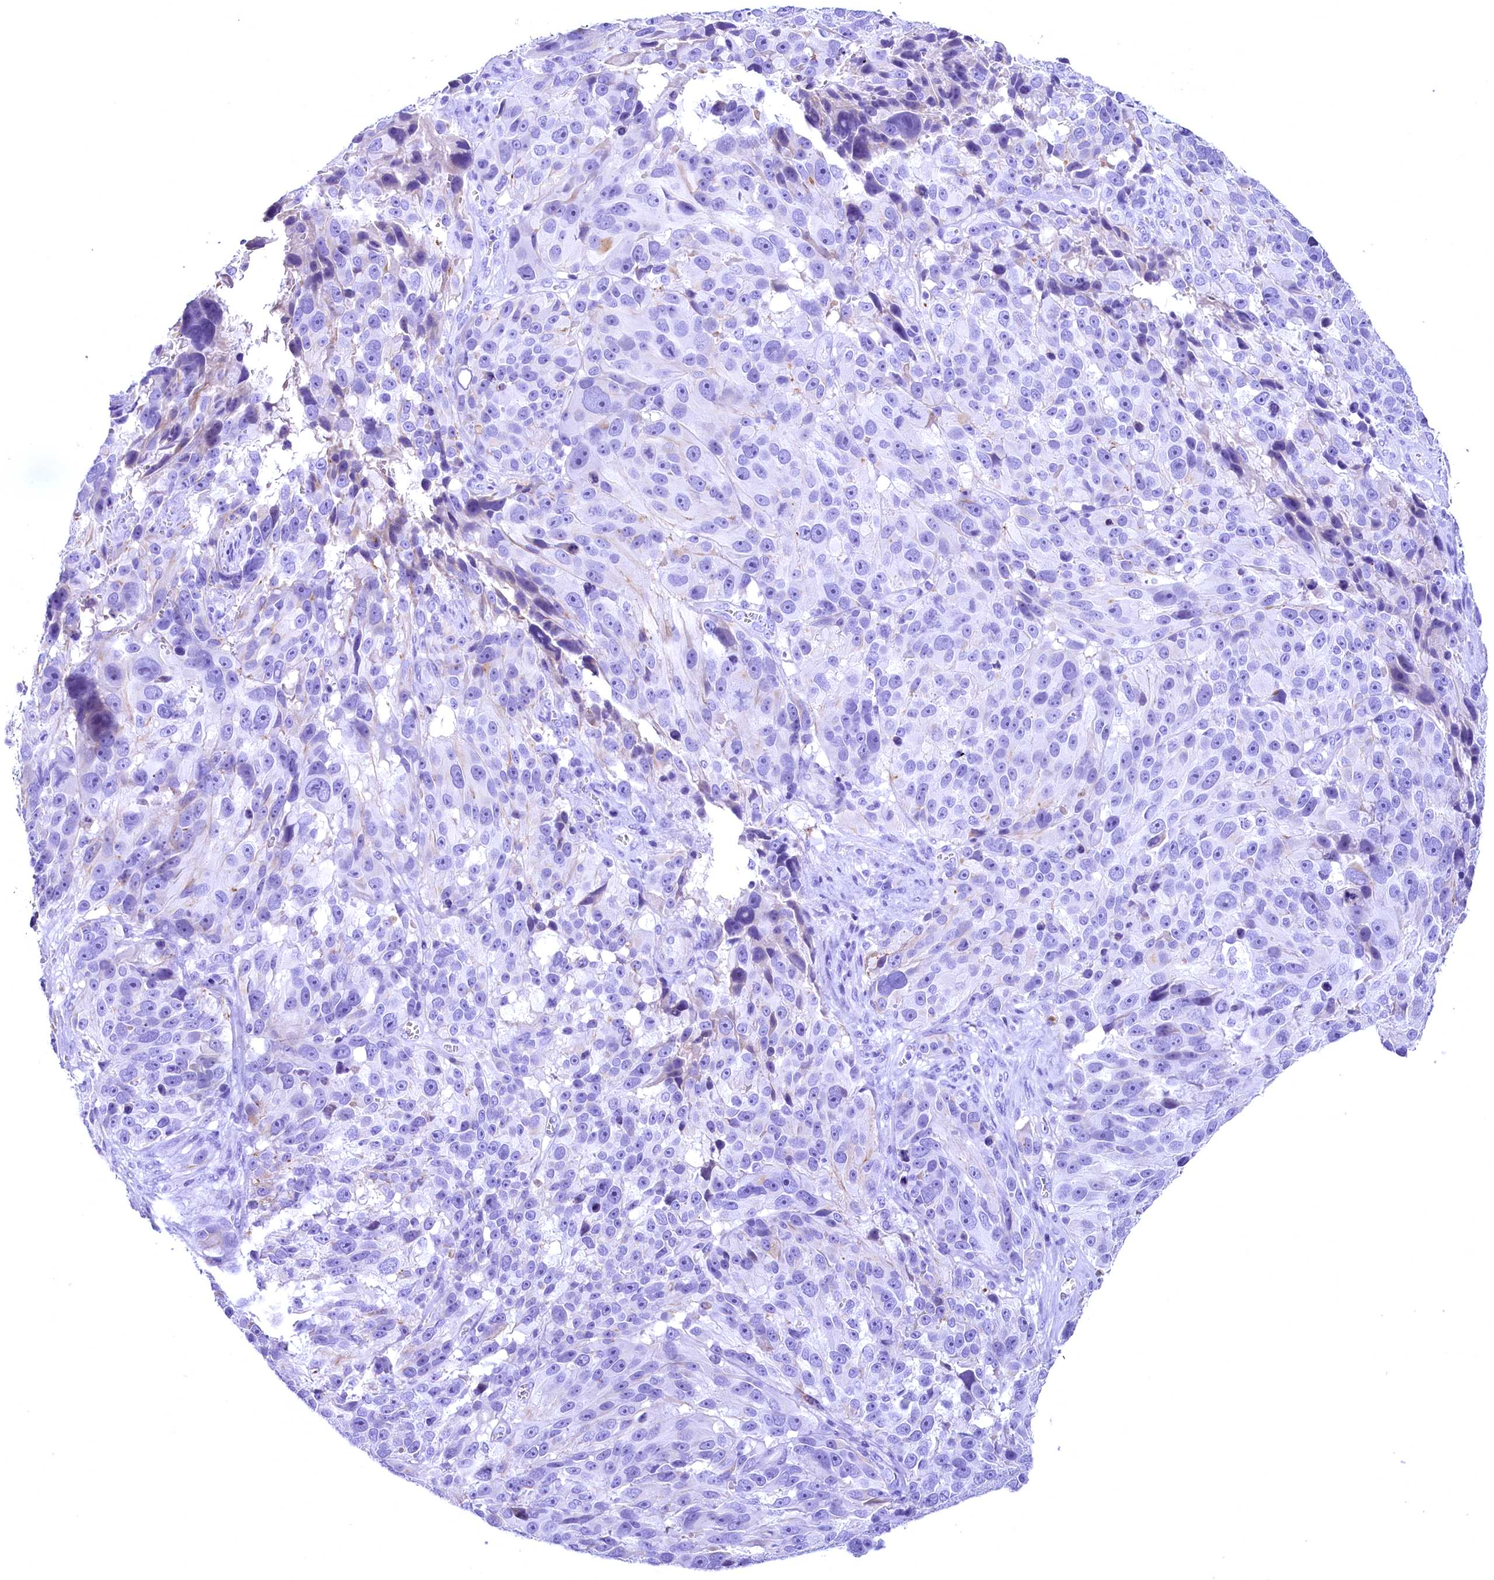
{"staining": {"intensity": "negative", "quantity": "none", "location": "none"}, "tissue": "melanoma", "cell_type": "Tumor cells", "image_type": "cancer", "snomed": [{"axis": "morphology", "description": "Malignant melanoma, NOS"}, {"axis": "topography", "description": "Skin"}], "caption": "The immunohistochemistry (IHC) photomicrograph has no significant staining in tumor cells of melanoma tissue. Nuclei are stained in blue.", "gene": "SKIDA1", "patient": {"sex": "male", "age": 84}}